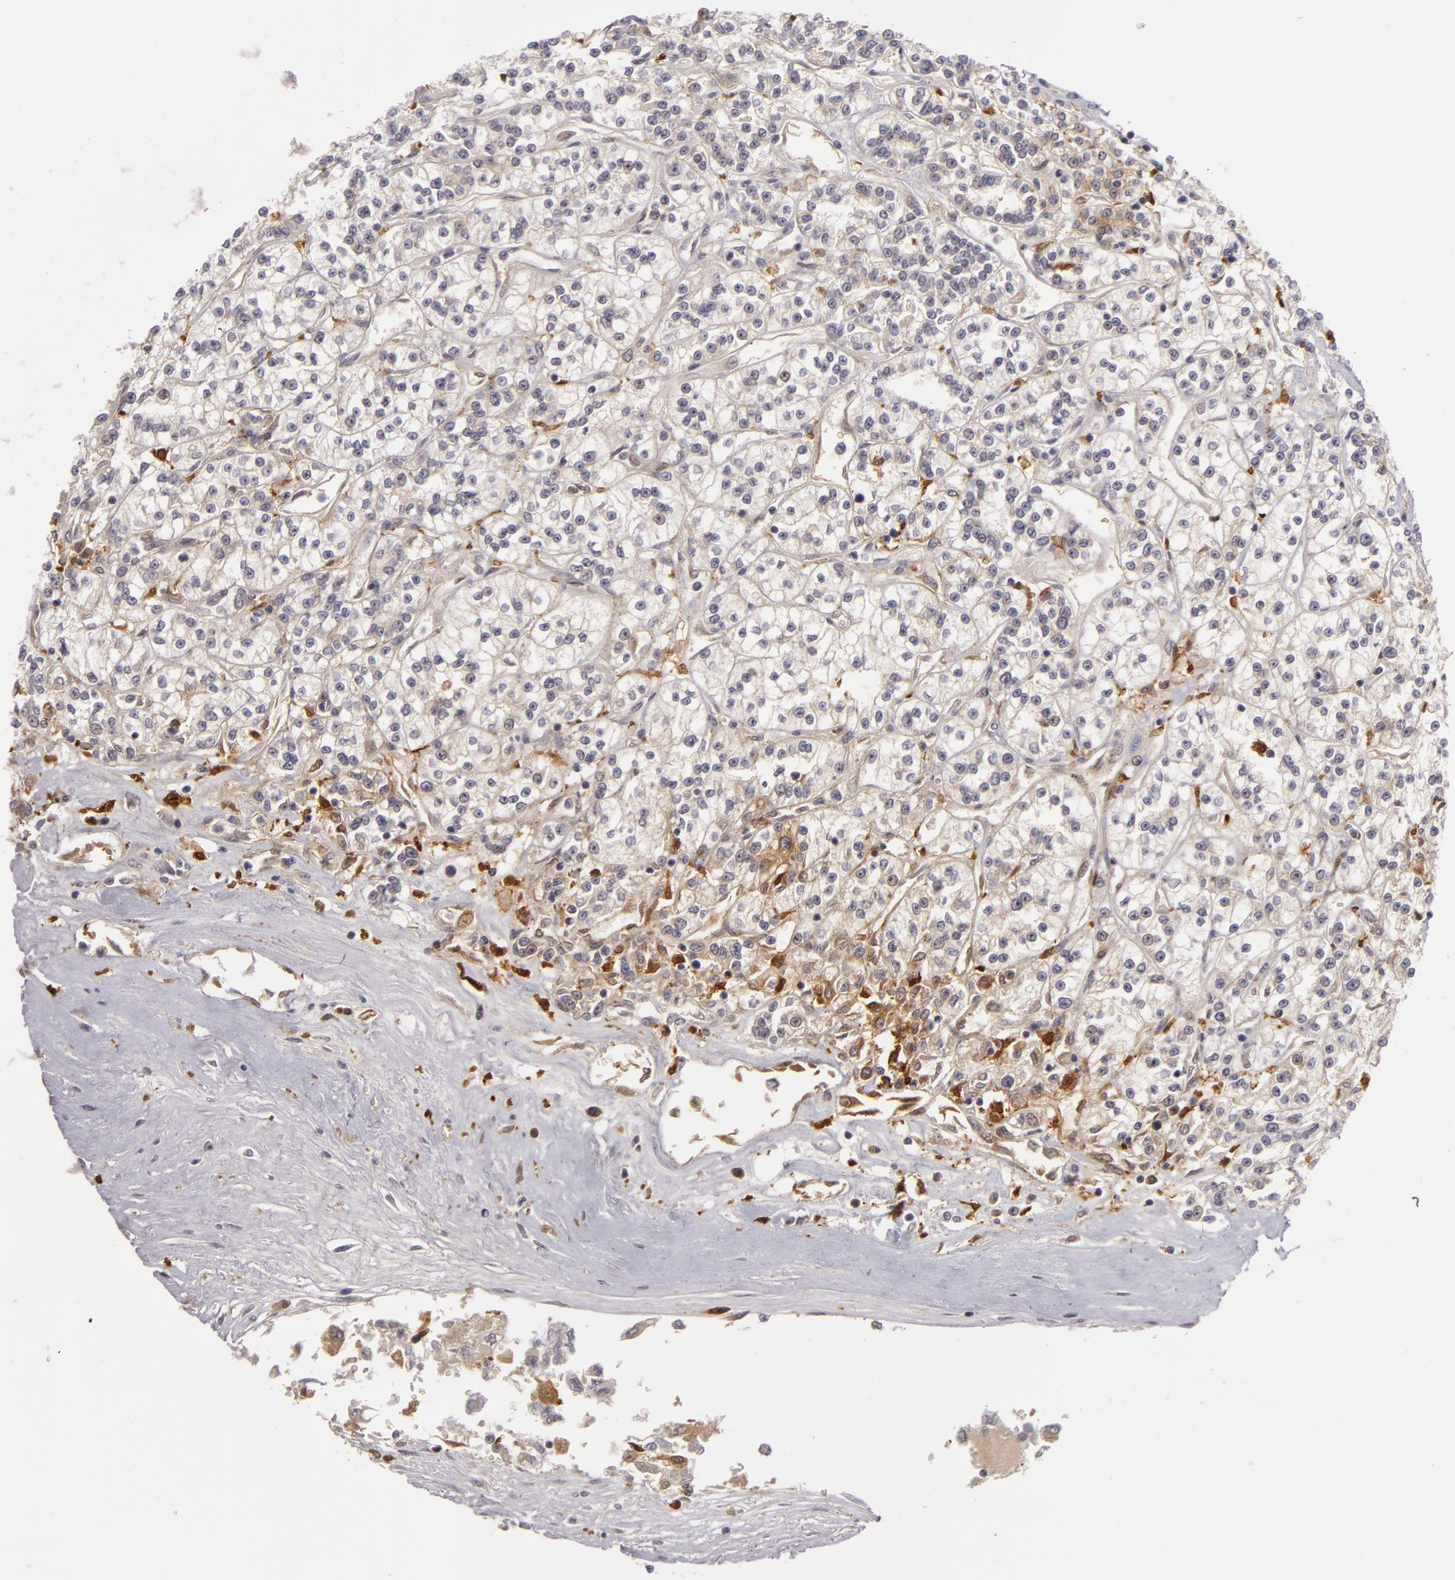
{"staining": {"intensity": "negative", "quantity": "none", "location": "none"}, "tissue": "renal cancer", "cell_type": "Tumor cells", "image_type": "cancer", "snomed": [{"axis": "morphology", "description": "Adenocarcinoma, NOS"}, {"axis": "topography", "description": "Kidney"}], "caption": "Immunohistochemistry (IHC) micrograph of neoplastic tissue: human renal adenocarcinoma stained with DAB exhibits no significant protein staining in tumor cells.", "gene": "ZNF229", "patient": {"sex": "female", "age": 76}}